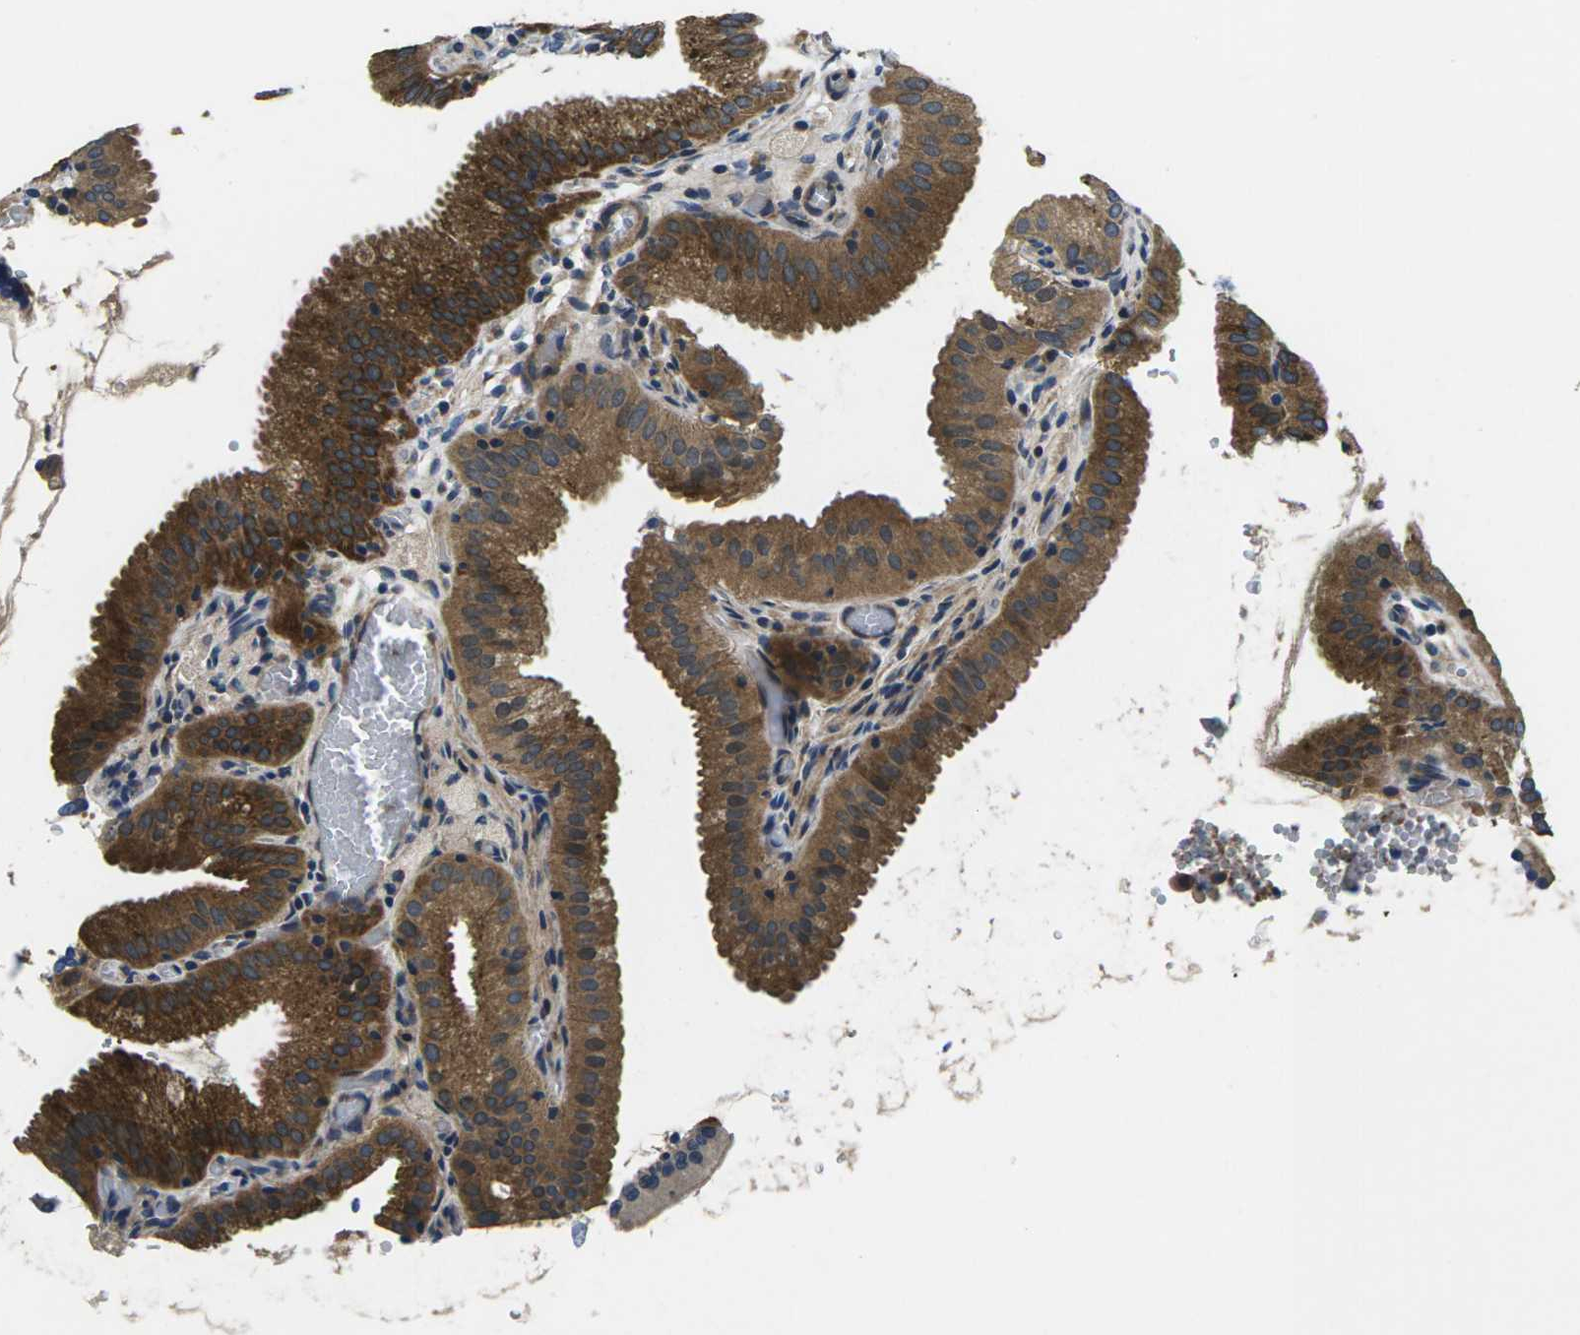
{"staining": {"intensity": "moderate", "quantity": ">75%", "location": "cytoplasmic/membranous"}, "tissue": "gallbladder", "cell_type": "Glandular cells", "image_type": "normal", "snomed": [{"axis": "morphology", "description": "Normal tissue, NOS"}, {"axis": "topography", "description": "Gallbladder"}], "caption": "Protein expression analysis of normal gallbladder demonstrates moderate cytoplasmic/membranous positivity in about >75% of glandular cells. (DAB IHC with brightfield microscopy, high magnification).", "gene": "PLCE1", "patient": {"sex": "male", "age": 54}}